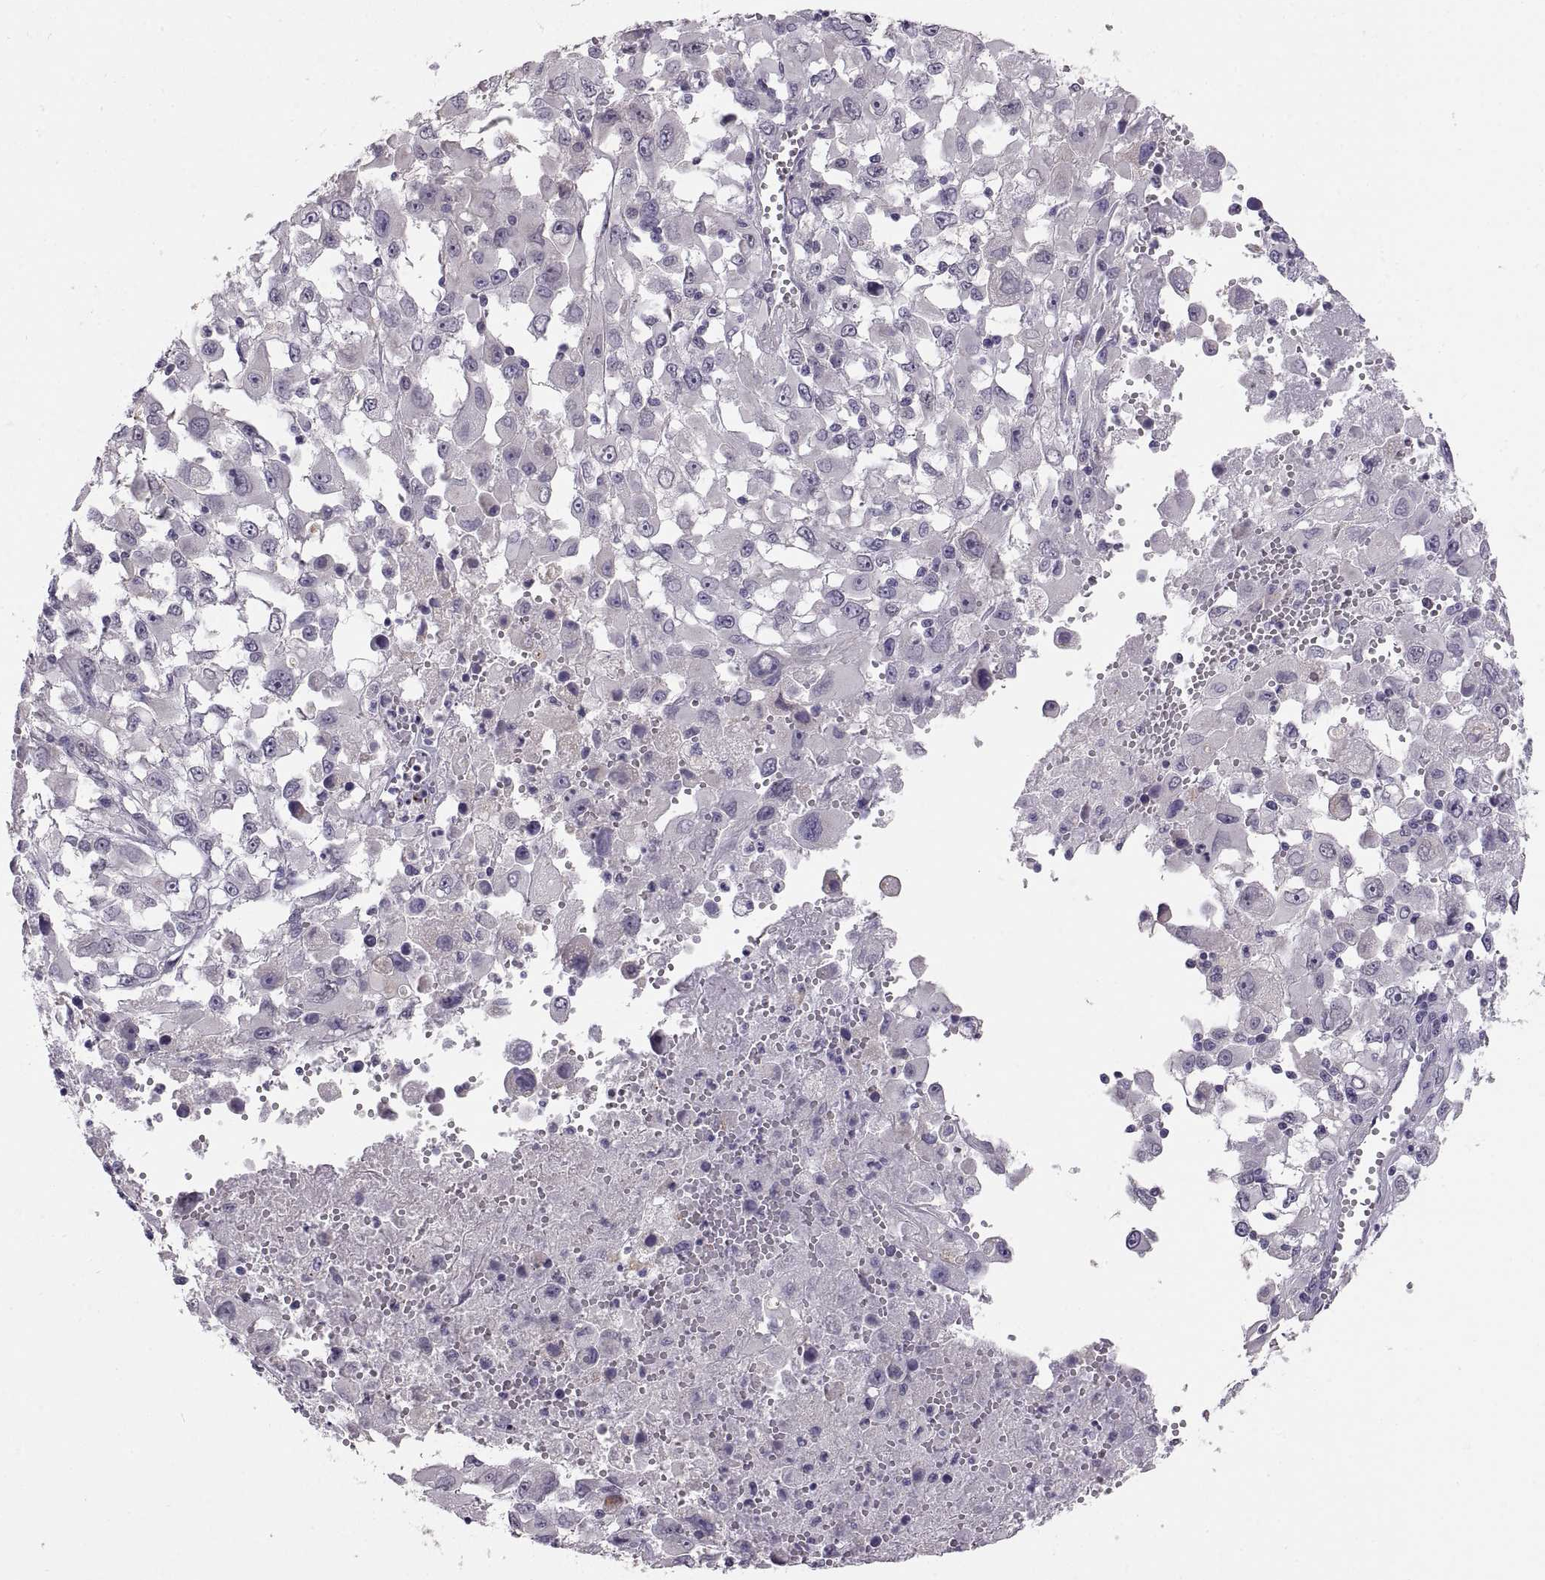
{"staining": {"intensity": "negative", "quantity": "none", "location": "none"}, "tissue": "melanoma", "cell_type": "Tumor cells", "image_type": "cancer", "snomed": [{"axis": "morphology", "description": "Malignant melanoma, Metastatic site"}, {"axis": "topography", "description": "Soft tissue"}], "caption": "Tumor cells are negative for protein expression in human melanoma.", "gene": "MAGEB18", "patient": {"sex": "male", "age": 50}}